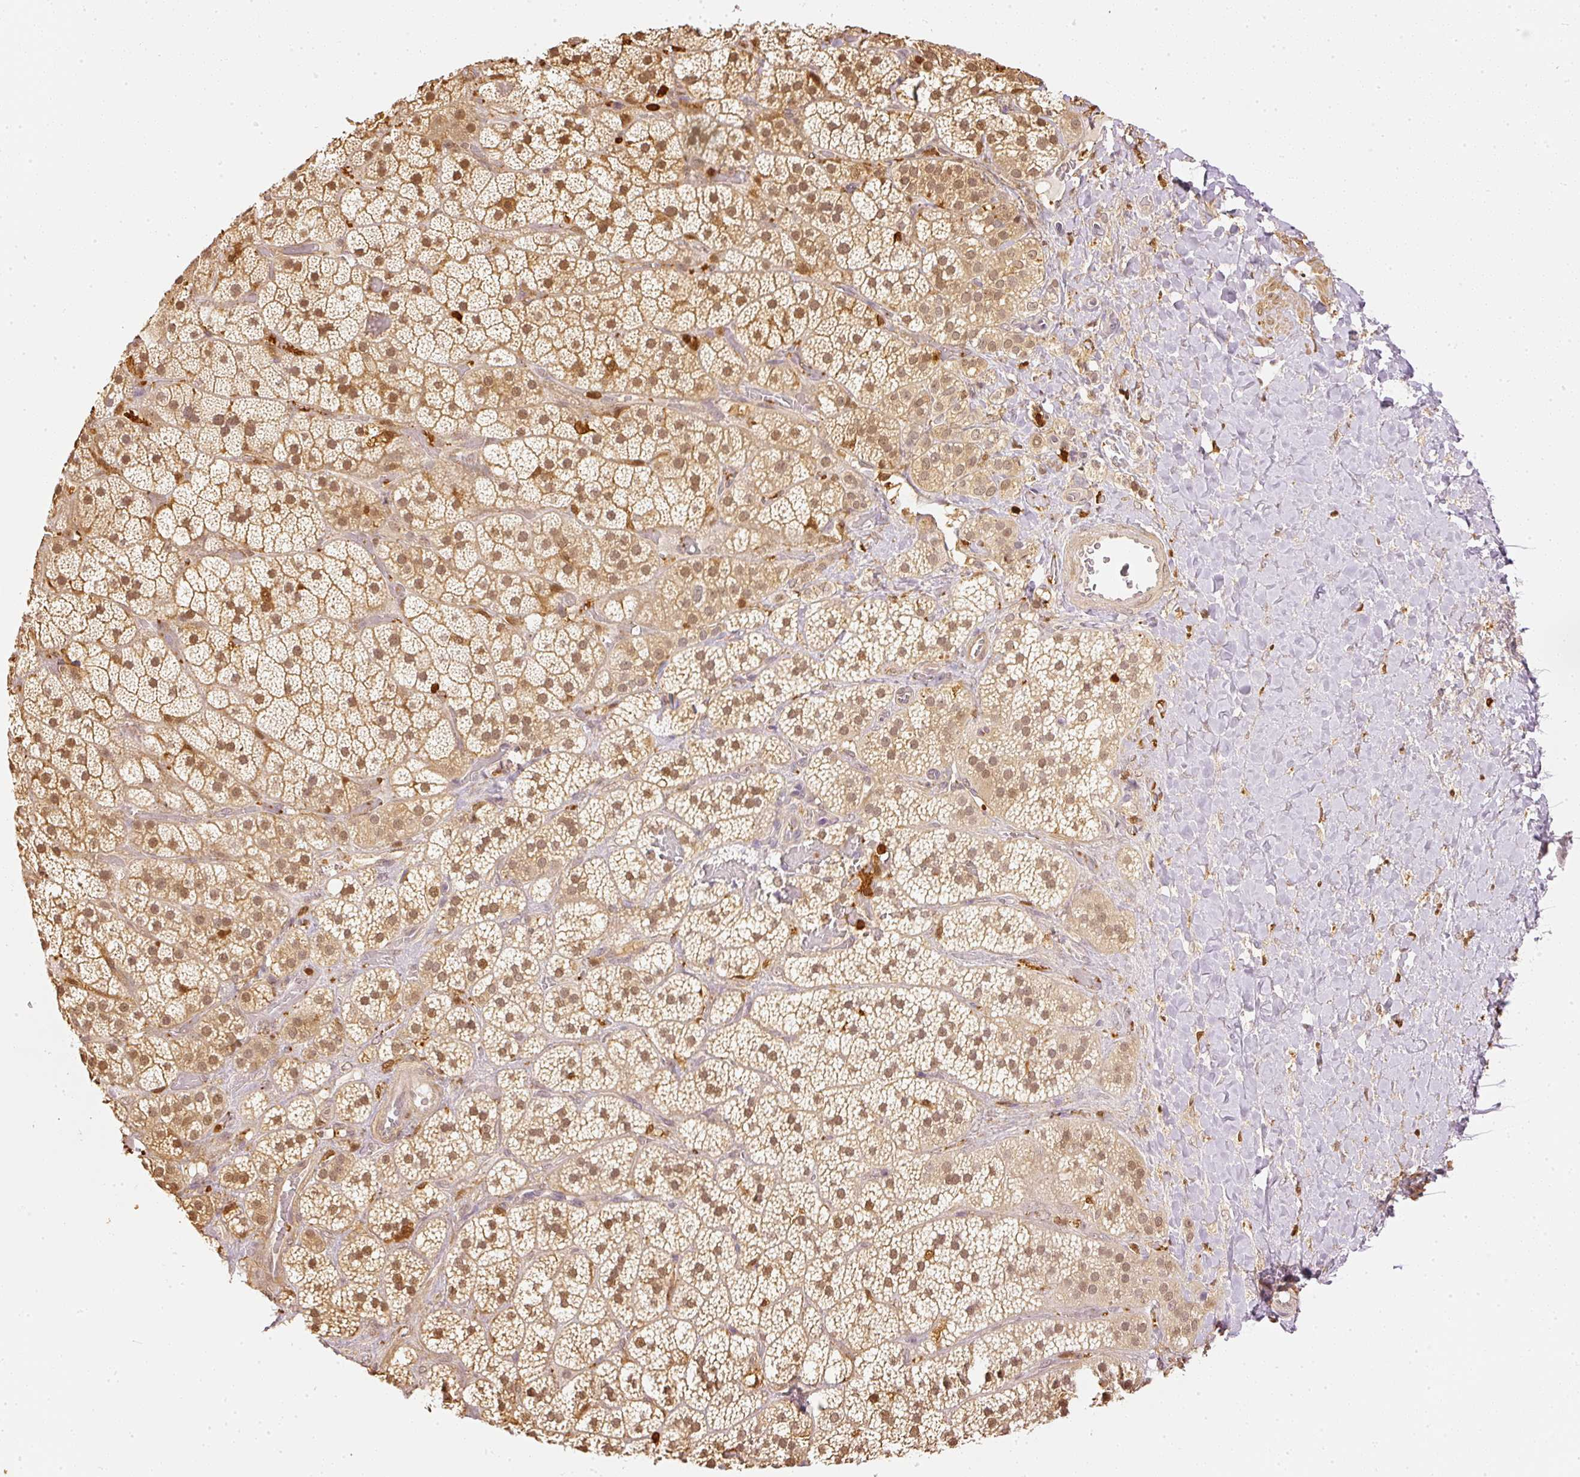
{"staining": {"intensity": "moderate", "quantity": ">75%", "location": "cytoplasmic/membranous,nuclear"}, "tissue": "adrenal gland", "cell_type": "Glandular cells", "image_type": "normal", "snomed": [{"axis": "morphology", "description": "Normal tissue, NOS"}, {"axis": "topography", "description": "Adrenal gland"}], "caption": "Benign adrenal gland displays moderate cytoplasmic/membranous,nuclear staining in about >75% of glandular cells.", "gene": "PFN1", "patient": {"sex": "male", "age": 57}}